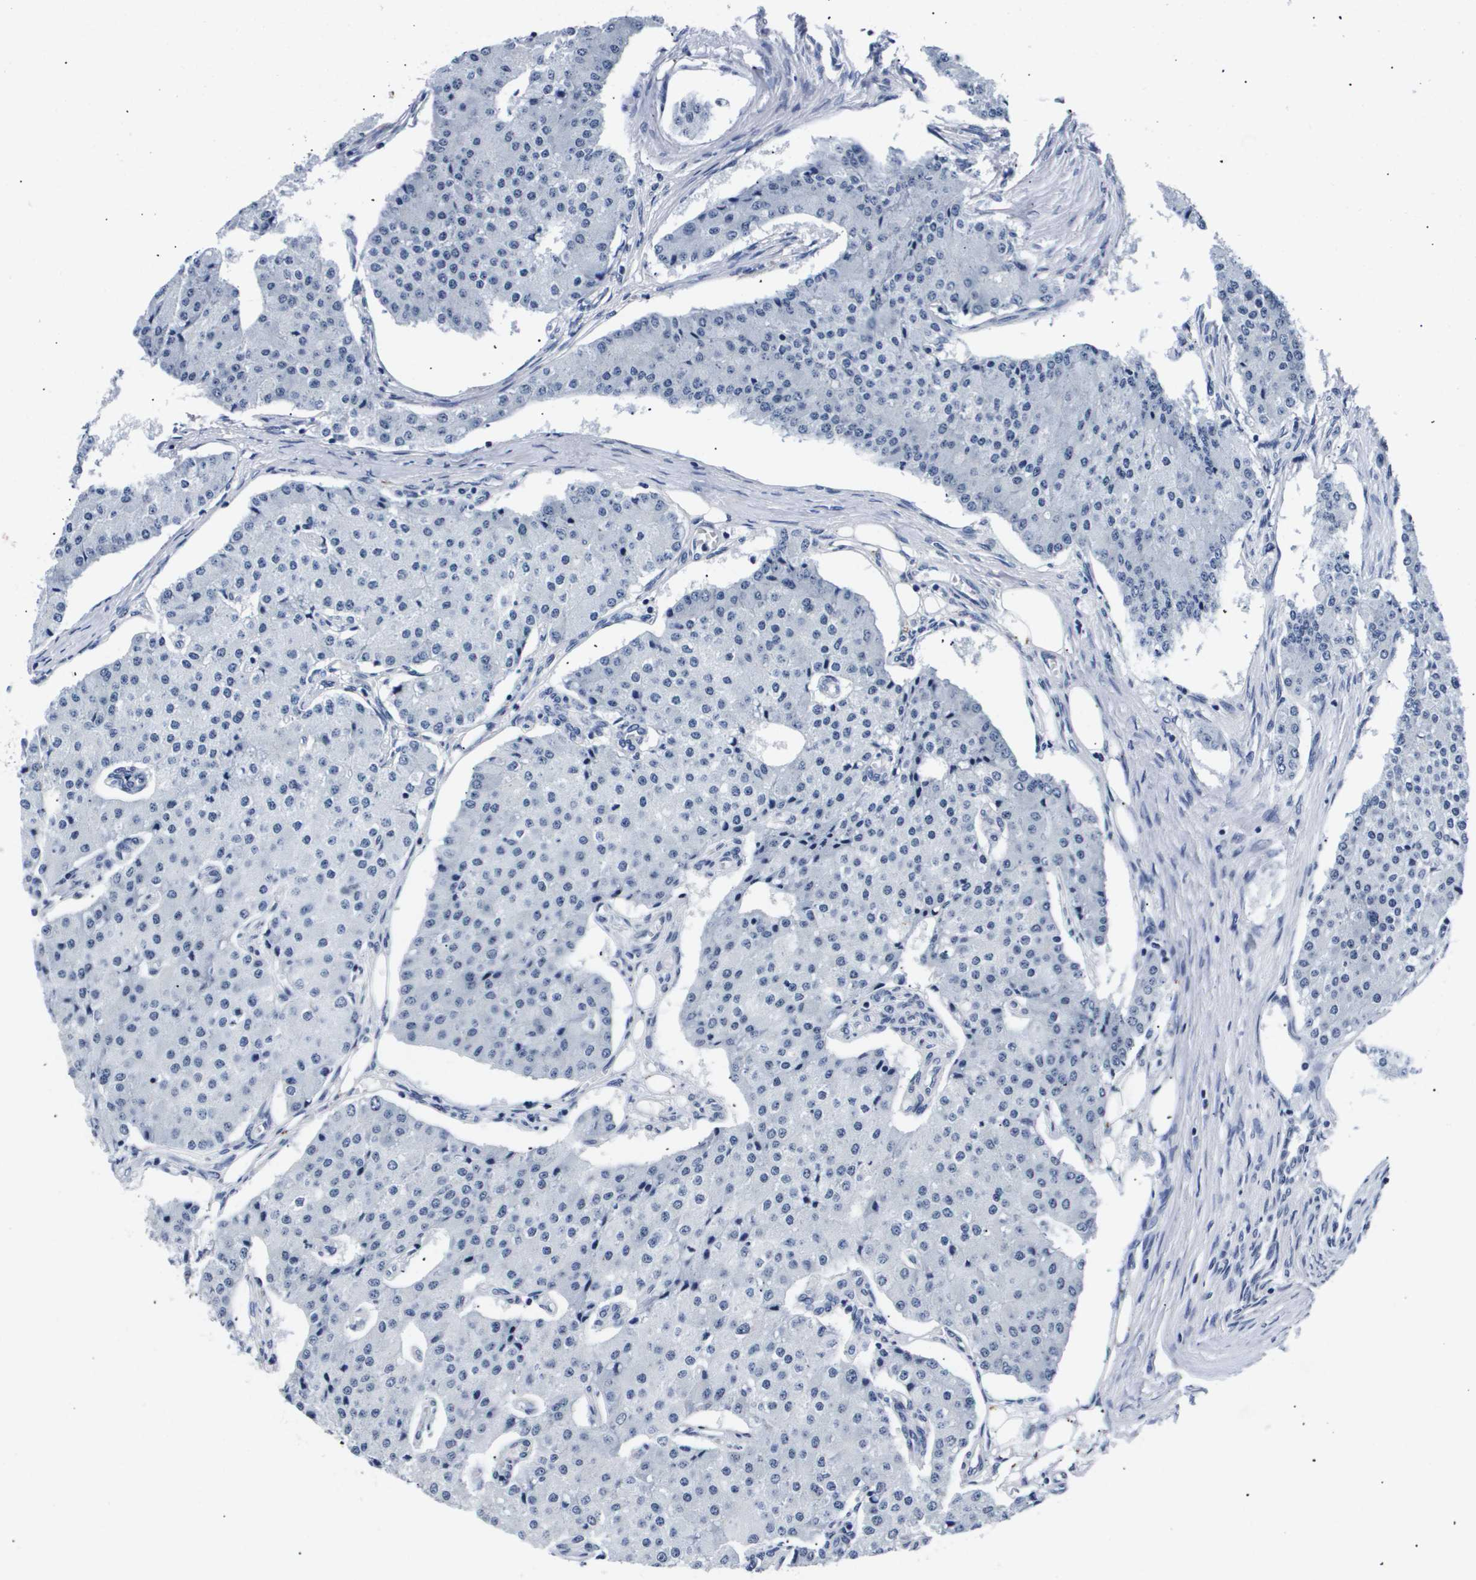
{"staining": {"intensity": "negative", "quantity": "none", "location": "none"}, "tissue": "carcinoid", "cell_type": "Tumor cells", "image_type": "cancer", "snomed": [{"axis": "morphology", "description": "Carcinoid, malignant, NOS"}, {"axis": "topography", "description": "Colon"}], "caption": "An IHC micrograph of carcinoid is shown. There is no staining in tumor cells of carcinoid.", "gene": "ATP6V0A4", "patient": {"sex": "female", "age": 52}}